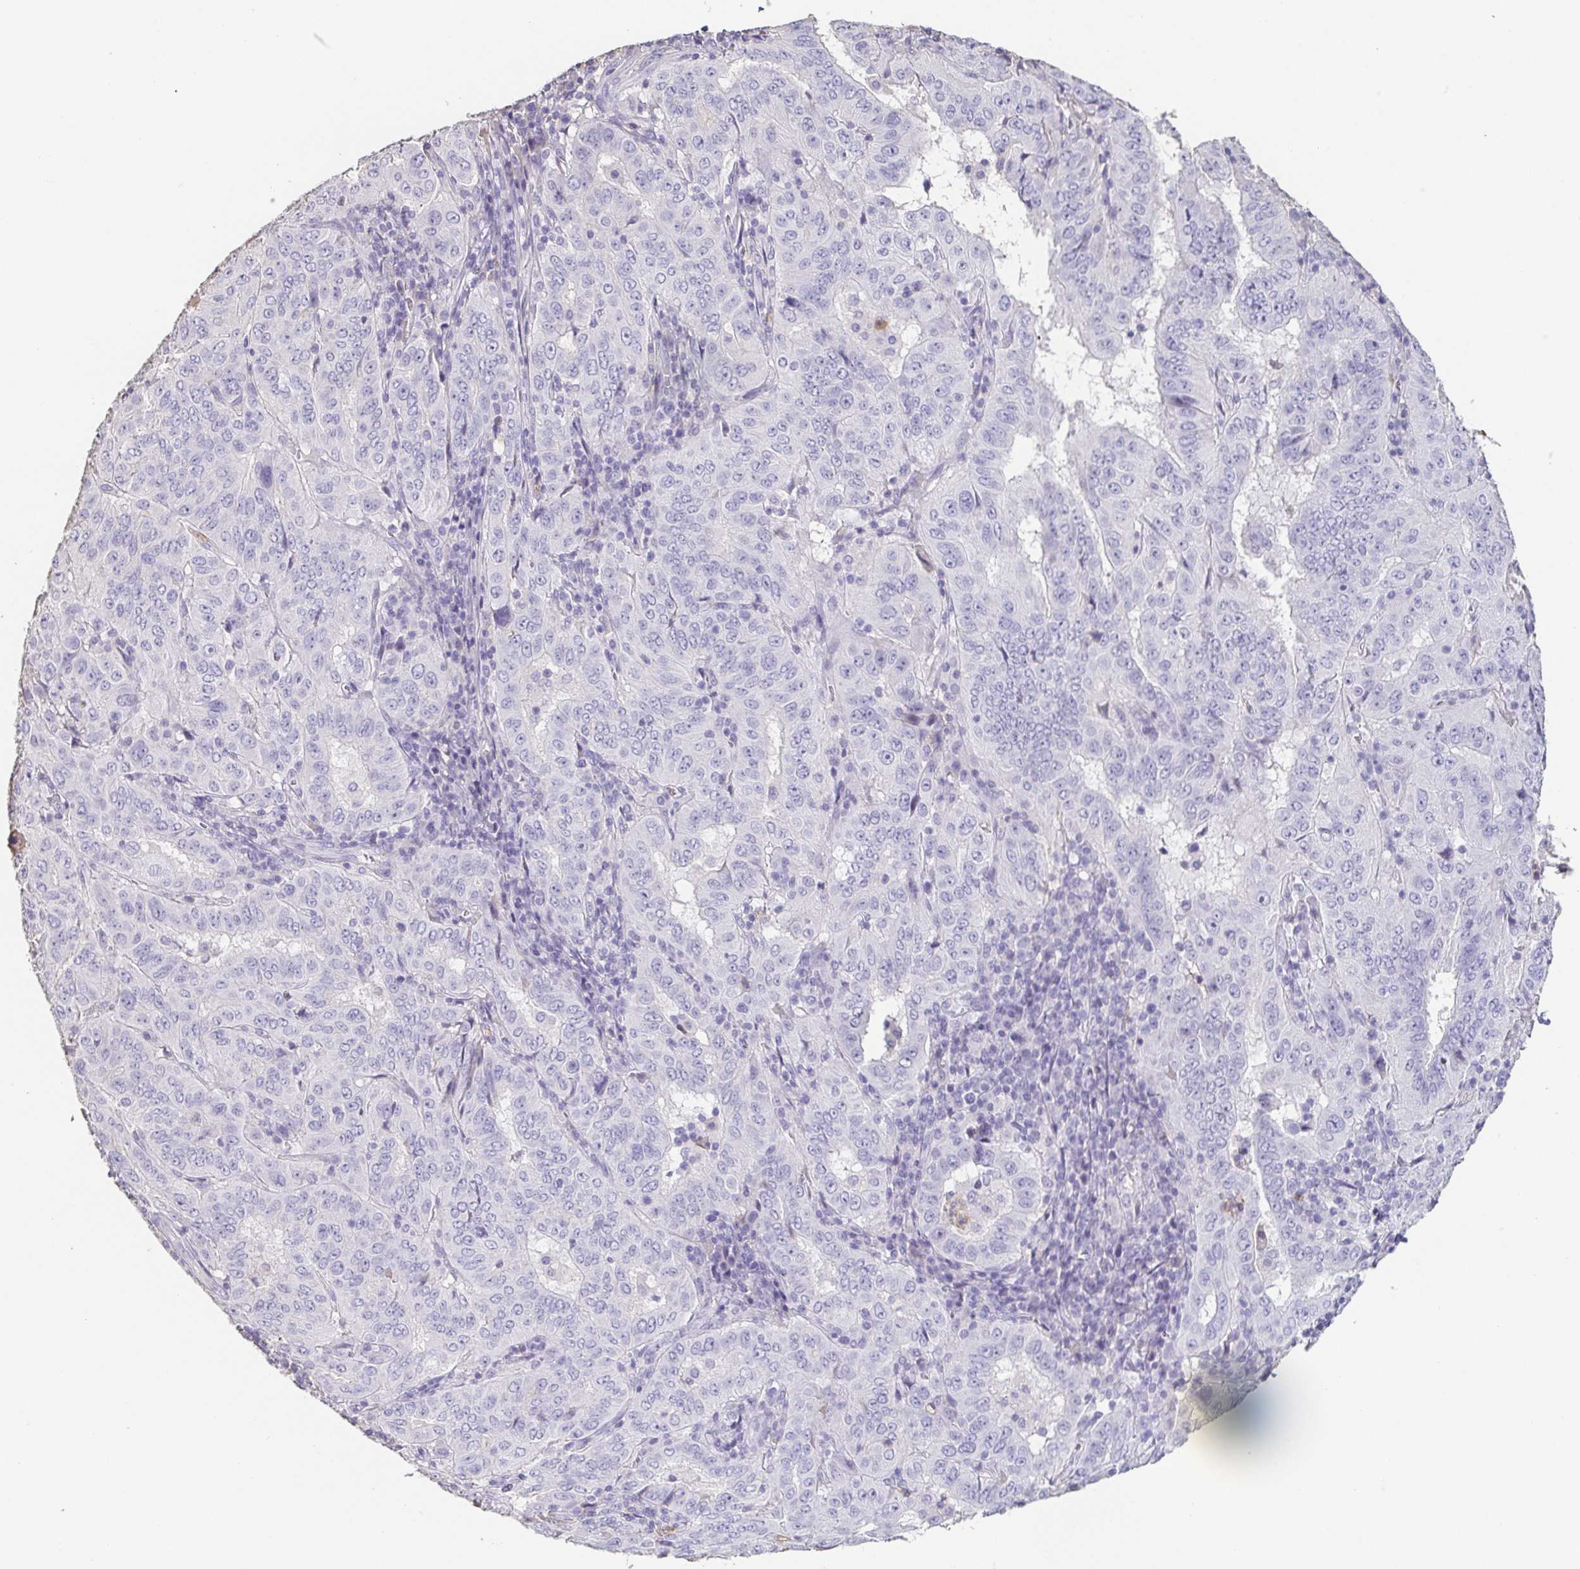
{"staining": {"intensity": "negative", "quantity": "none", "location": "none"}, "tissue": "pancreatic cancer", "cell_type": "Tumor cells", "image_type": "cancer", "snomed": [{"axis": "morphology", "description": "Adenocarcinoma, NOS"}, {"axis": "topography", "description": "Pancreas"}], "caption": "The photomicrograph demonstrates no significant positivity in tumor cells of pancreatic adenocarcinoma.", "gene": "BPIFA2", "patient": {"sex": "male", "age": 63}}